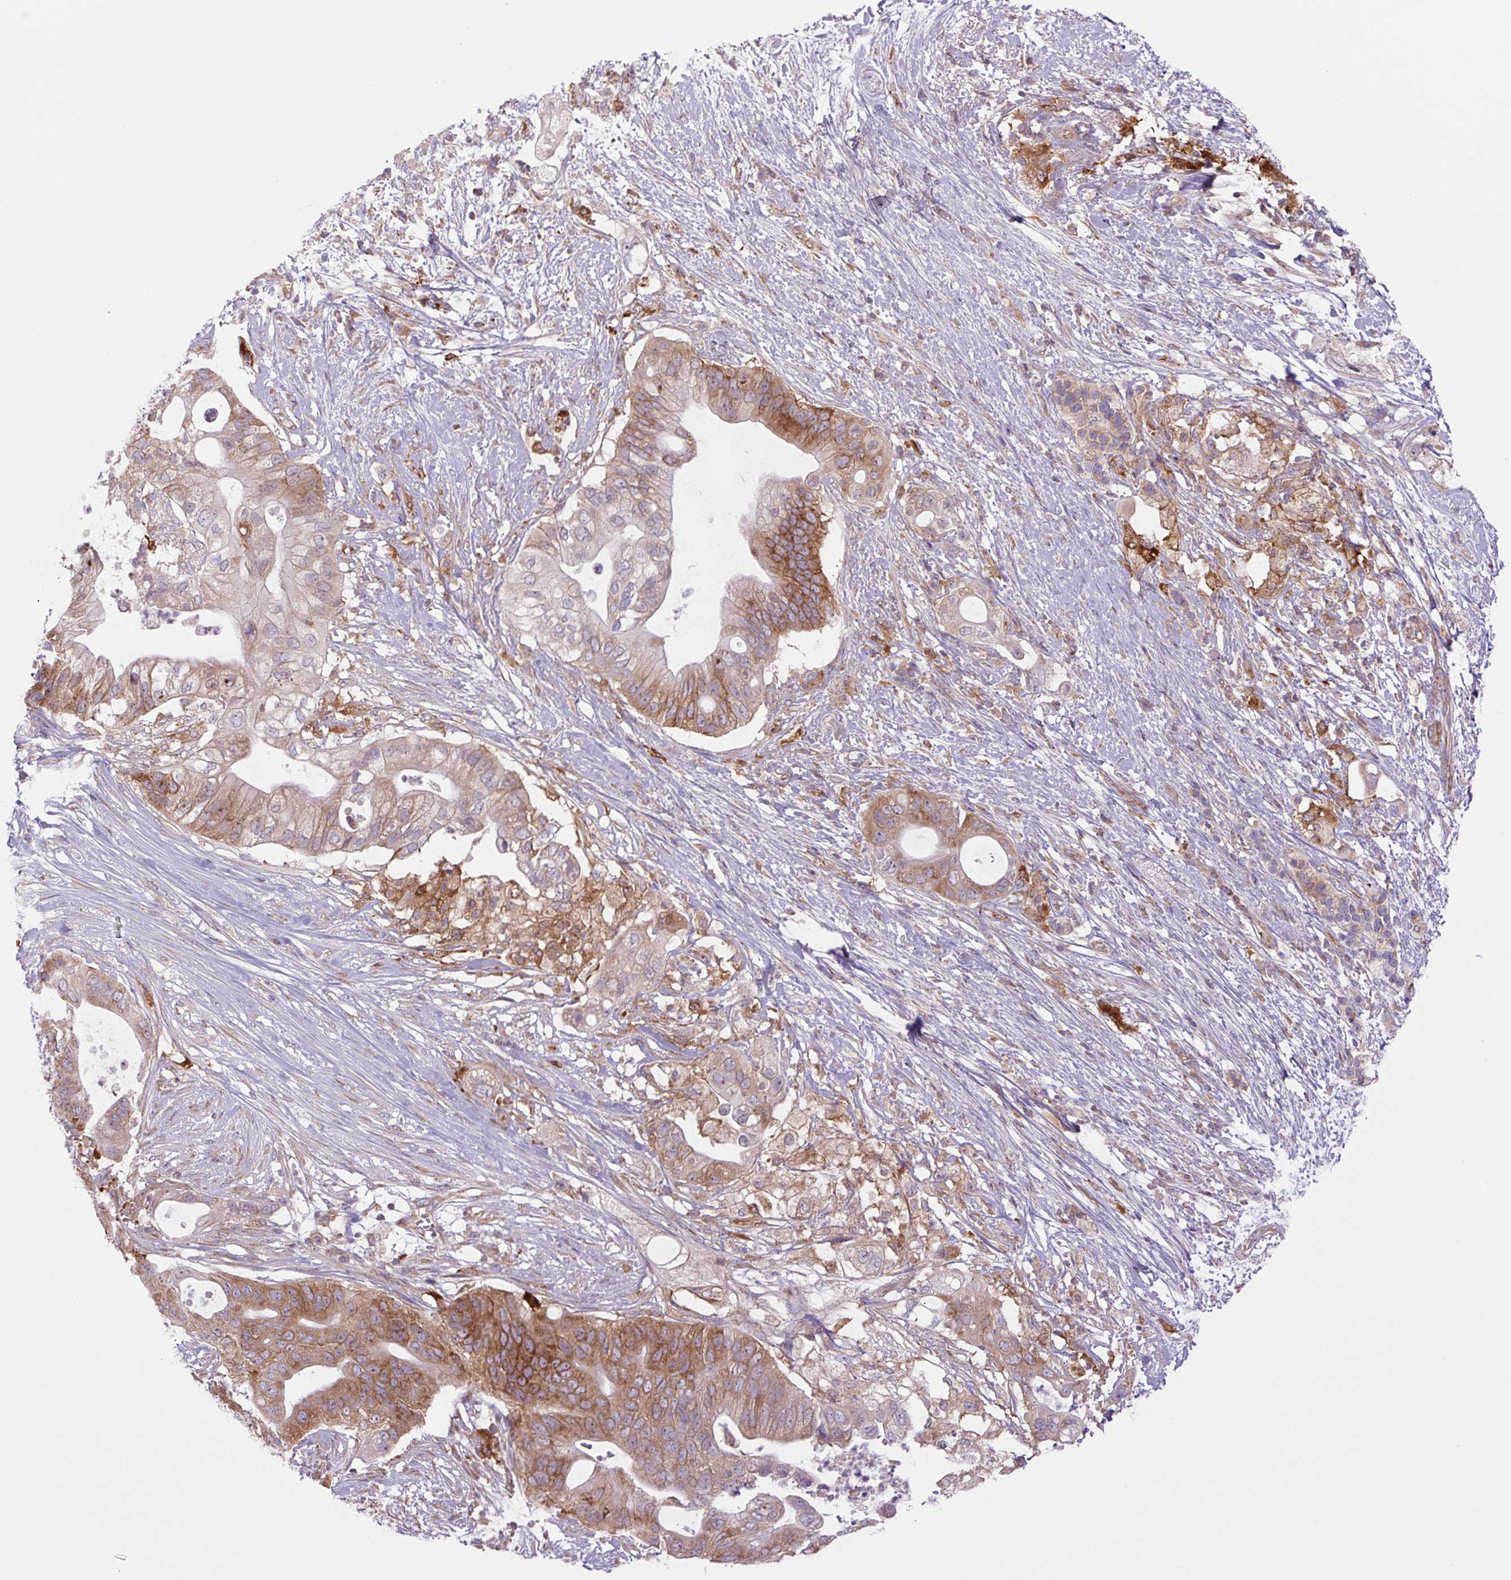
{"staining": {"intensity": "moderate", "quantity": ">75%", "location": "cytoplasmic/membranous"}, "tissue": "pancreatic cancer", "cell_type": "Tumor cells", "image_type": "cancer", "snomed": [{"axis": "morphology", "description": "Adenocarcinoma, NOS"}, {"axis": "topography", "description": "Pancreas"}], "caption": "Immunohistochemical staining of human pancreatic adenocarcinoma exhibits moderate cytoplasmic/membranous protein staining in about >75% of tumor cells.", "gene": "MINK1", "patient": {"sex": "female", "age": 72}}